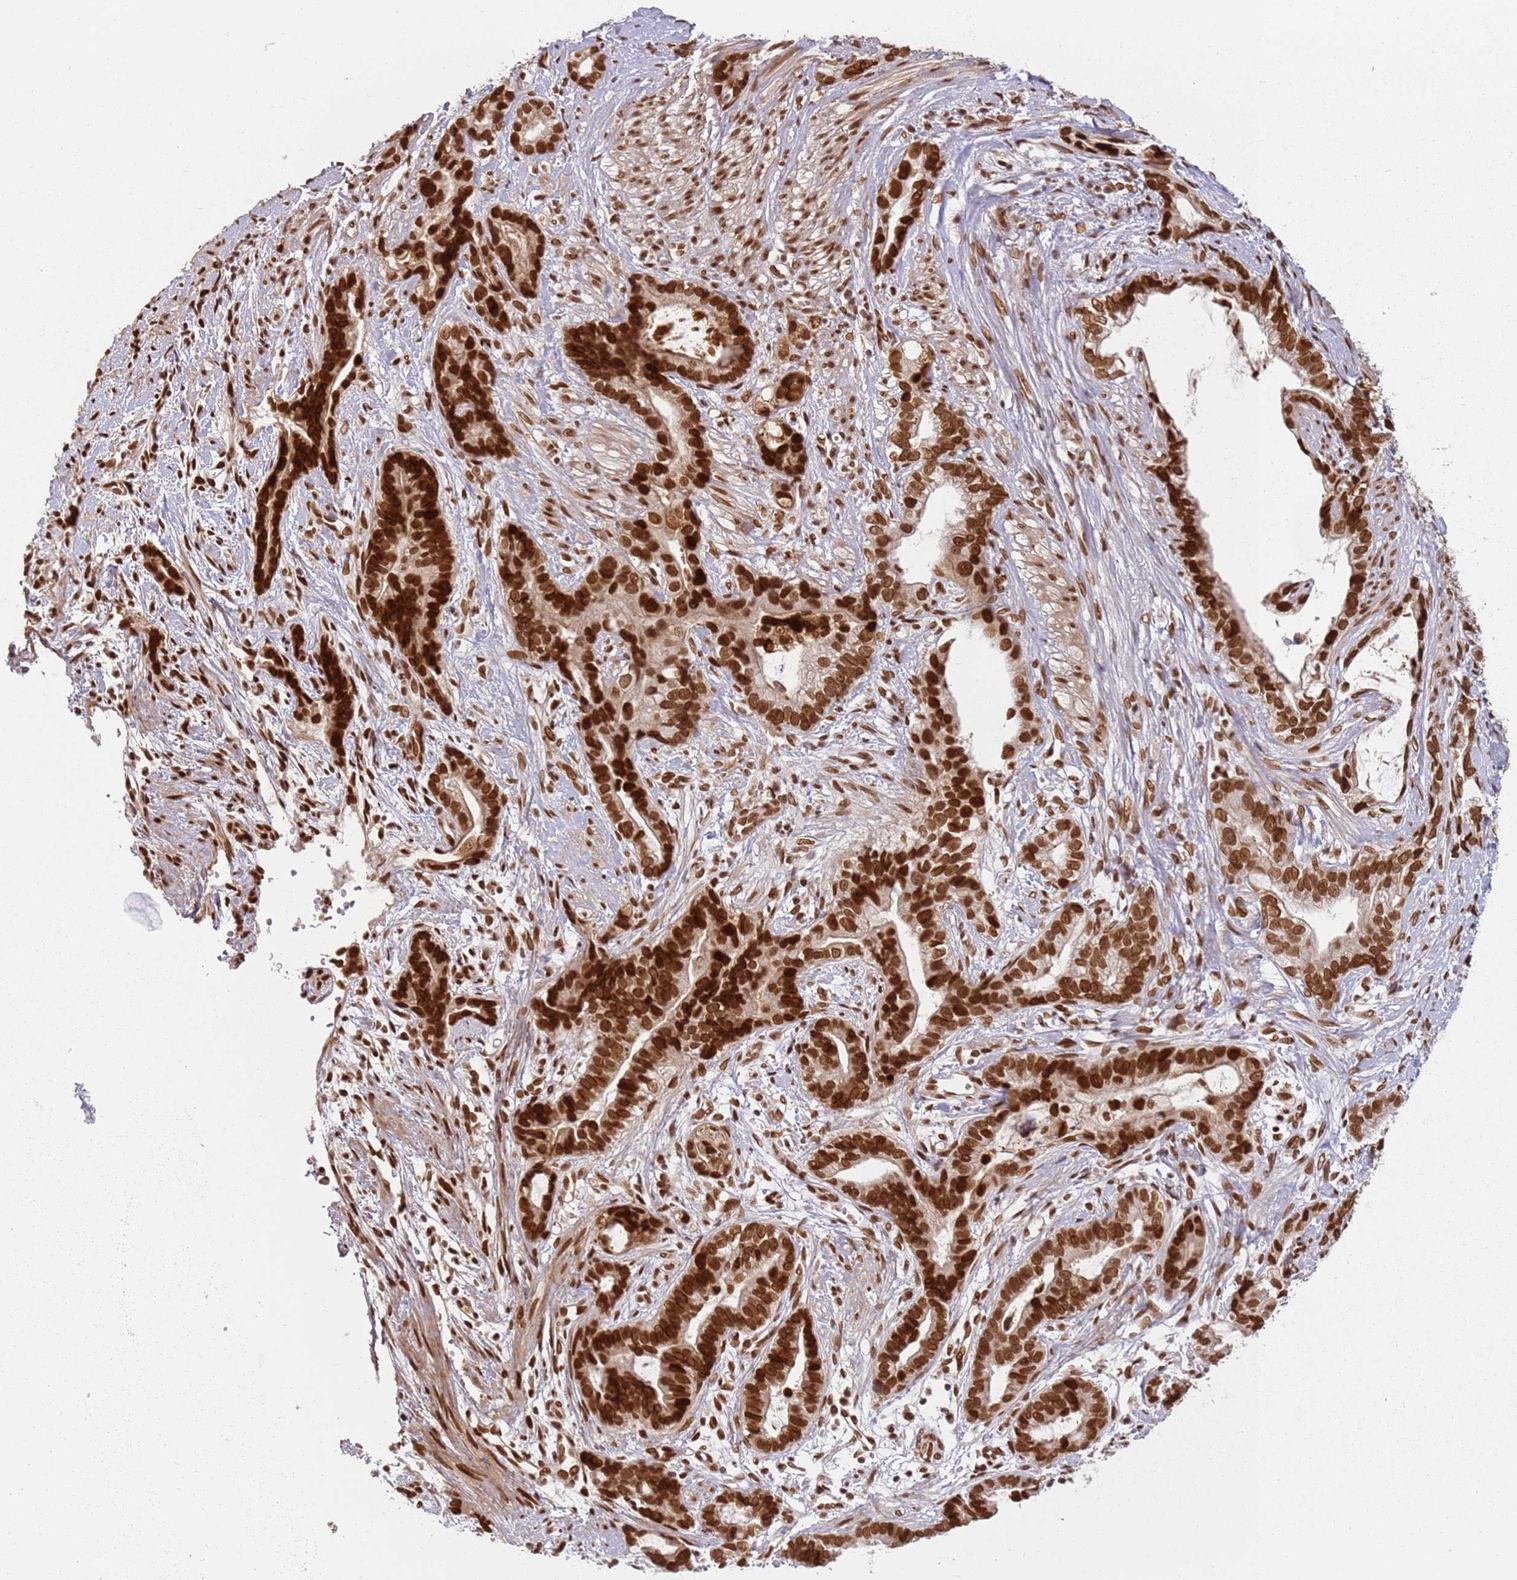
{"staining": {"intensity": "strong", "quantity": ">75%", "location": "nuclear"}, "tissue": "stomach cancer", "cell_type": "Tumor cells", "image_type": "cancer", "snomed": [{"axis": "morphology", "description": "Adenocarcinoma, NOS"}, {"axis": "topography", "description": "Stomach"}], "caption": "This is an image of IHC staining of stomach adenocarcinoma, which shows strong staining in the nuclear of tumor cells.", "gene": "TENT4A", "patient": {"sex": "male", "age": 55}}